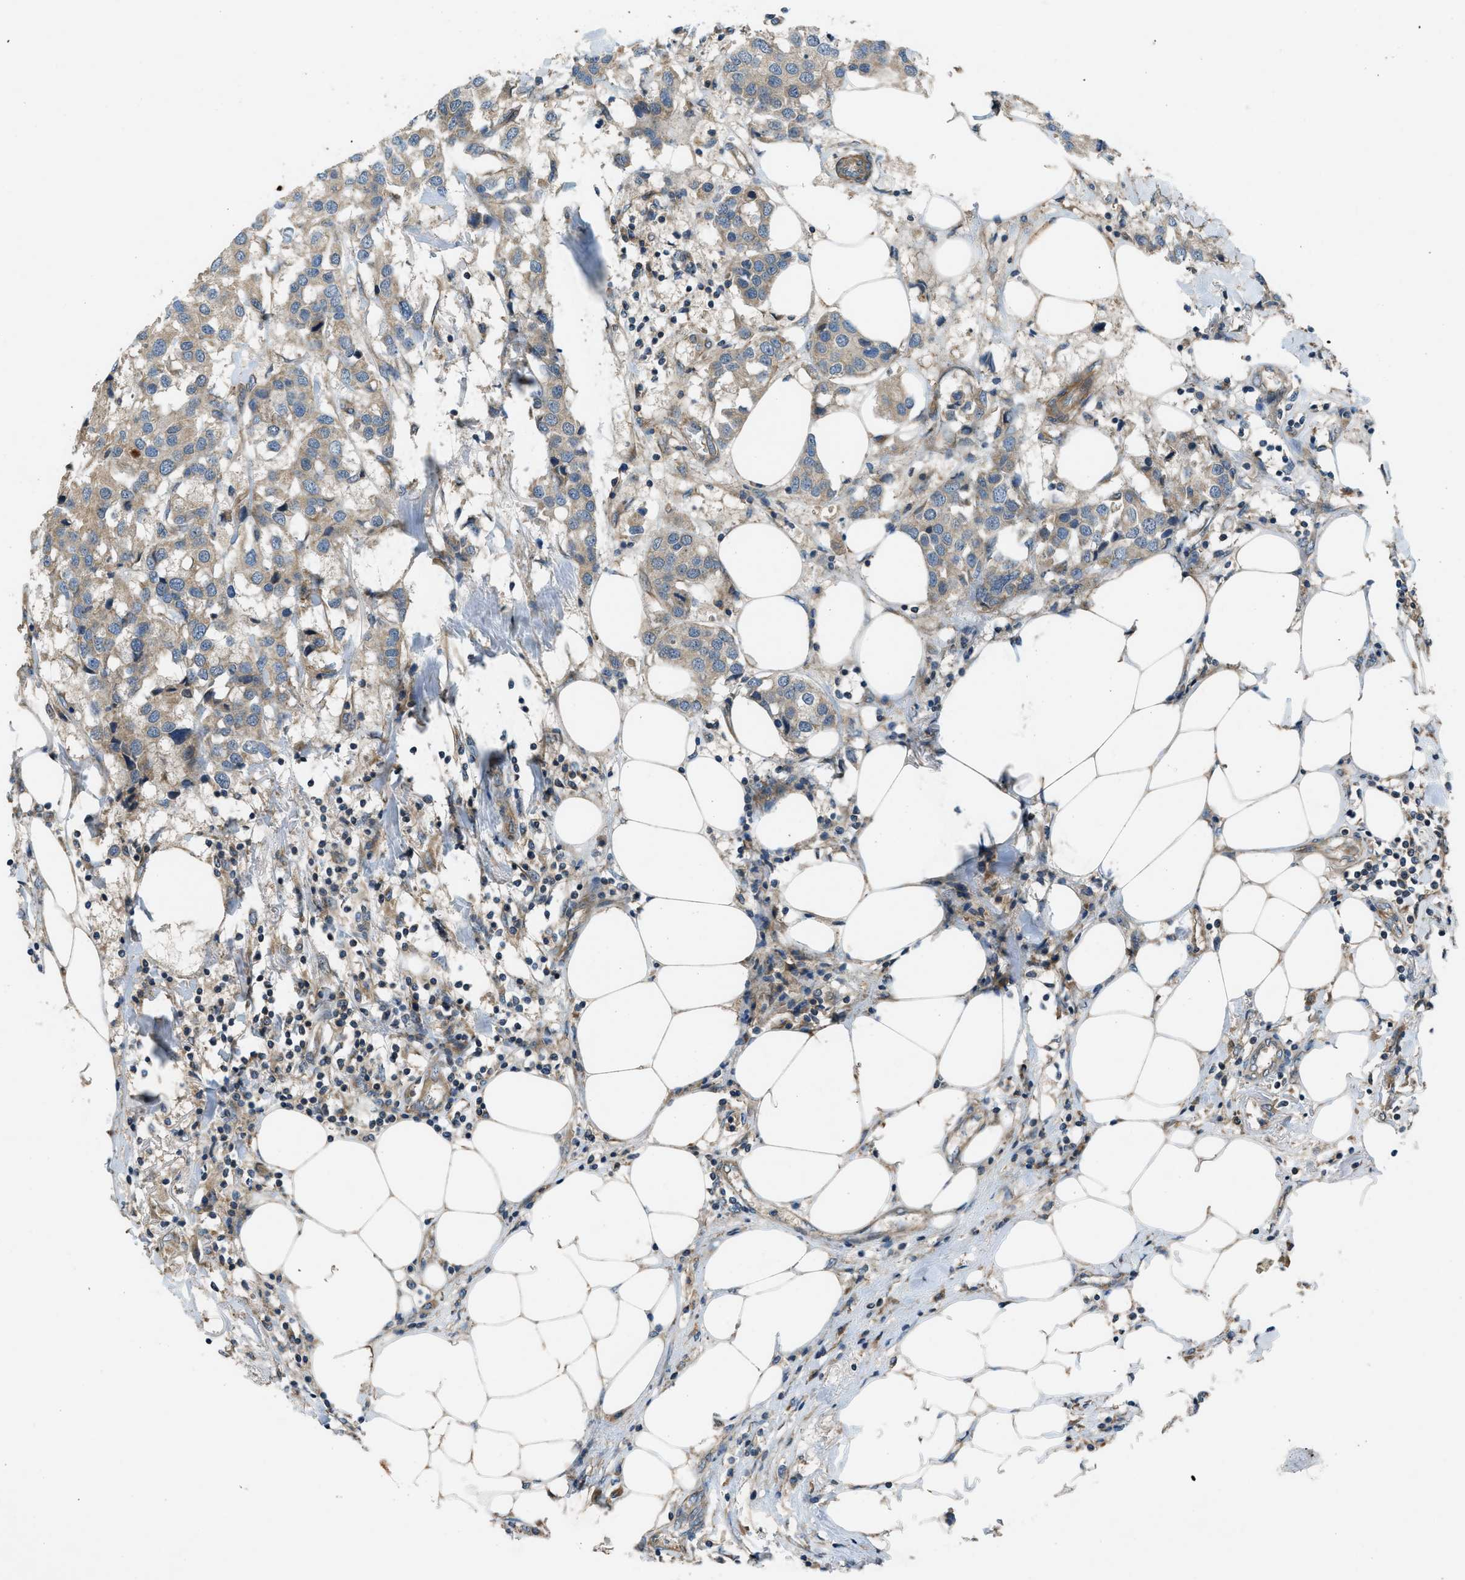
{"staining": {"intensity": "weak", "quantity": ">75%", "location": "cytoplasmic/membranous"}, "tissue": "breast cancer", "cell_type": "Tumor cells", "image_type": "cancer", "snomed": [{"axis": "morphology", "description": "Duct carcinoma"}, {"axis": "topography", "description": "Breast"}], "caption": "This photomicrograph exhibits breast cancer (invasive ductal carcinoma) stained with immunohistochemistry (IHC) to label a protein in brown. The cytoplasmic/membranous of tumor cells show weak positivity for the protein. Nuclei are counter-stained blue.", "gene": "VEZT", "patient": {"sex": "female", "age": 80}}